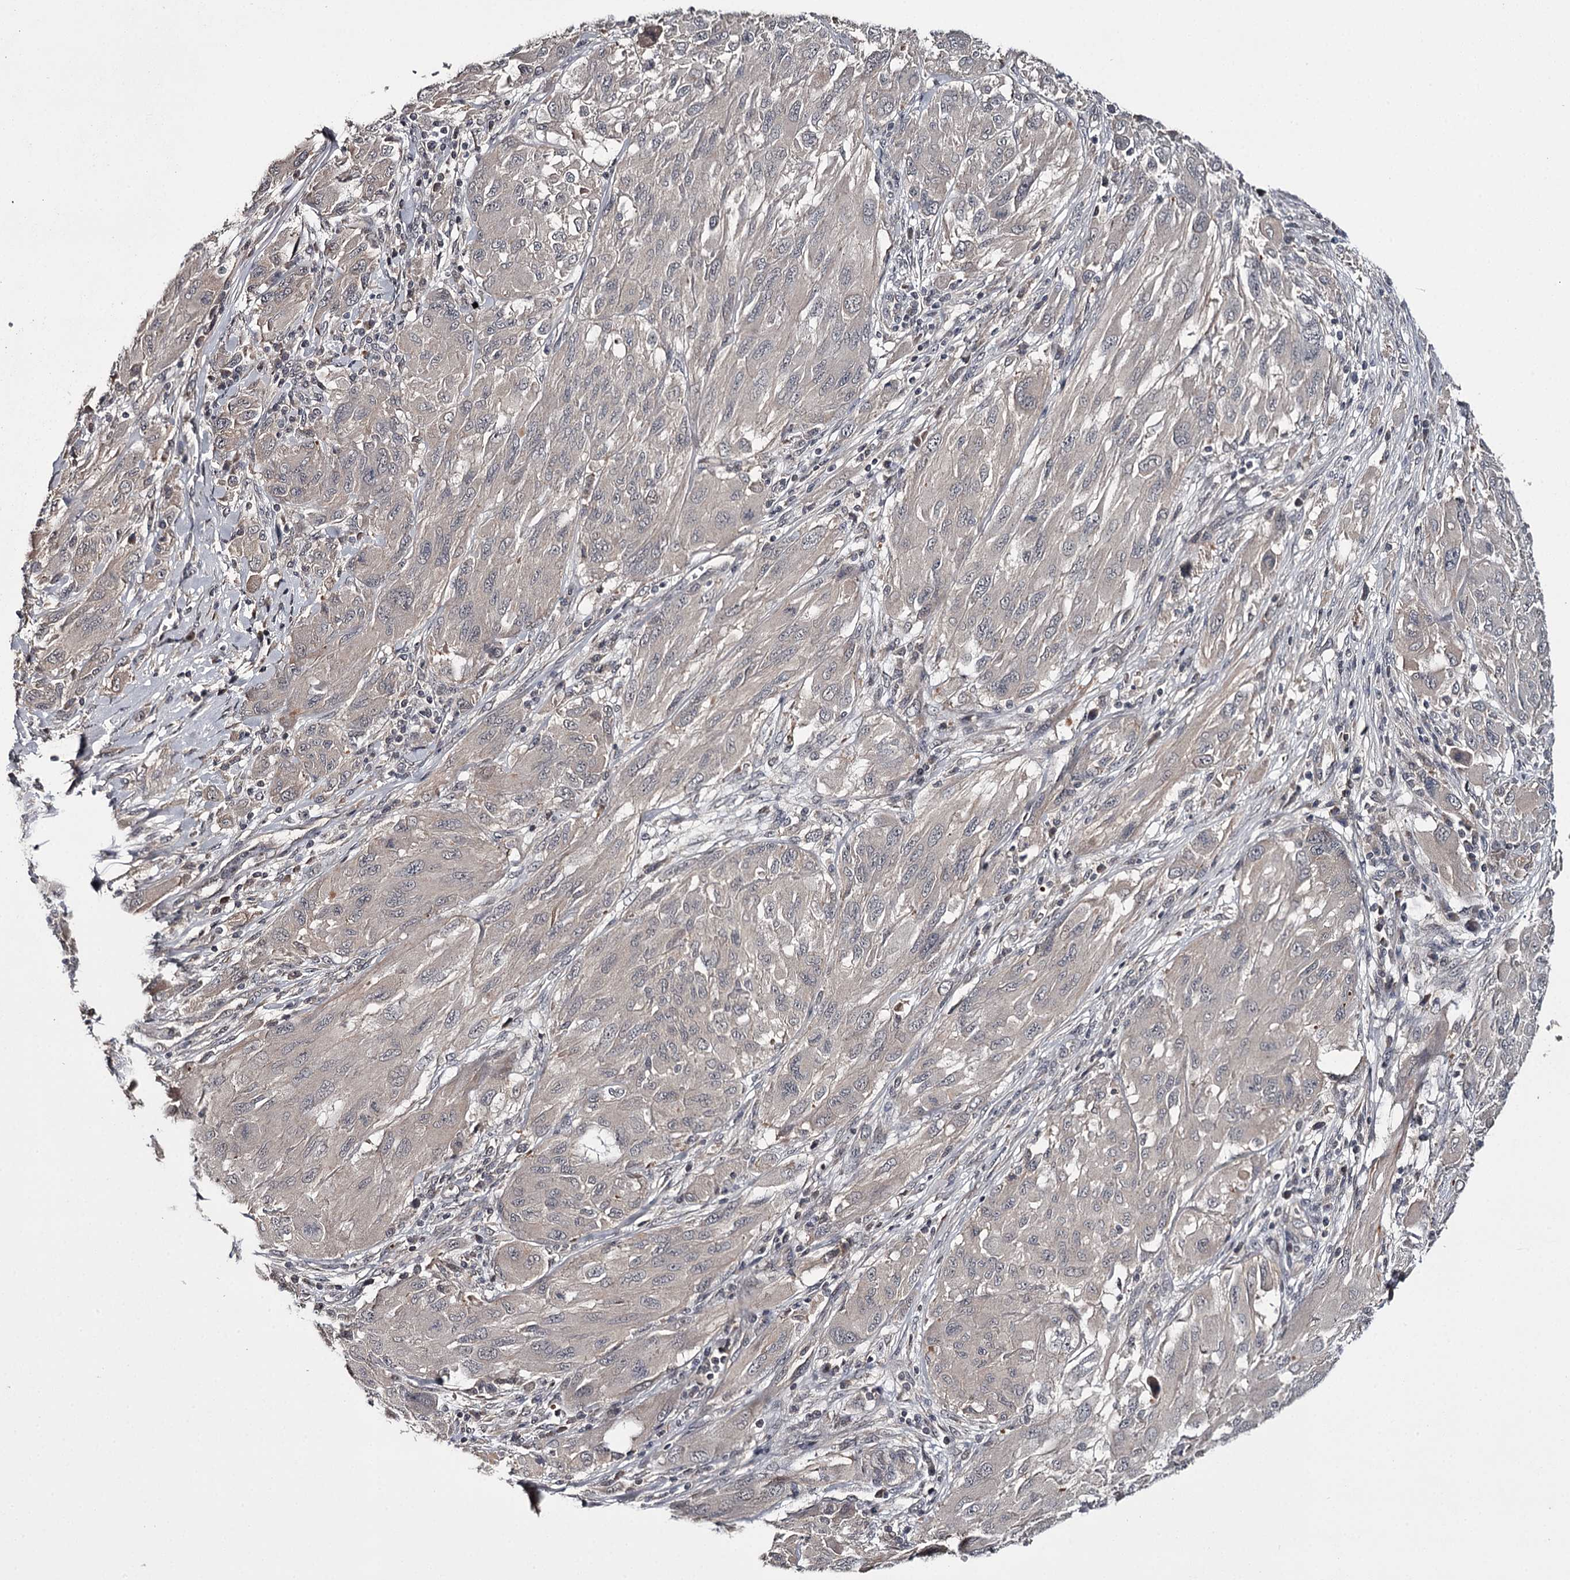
{"staining": {"intensity": "negative", "quantity": "none", "location": "none"}, "tissue": "melanoma", "cell_type": "Tumor cells", "image_type": "cancer", "snomed": [{"axis": "morphology", "description": "Malignant melanoma, NOS"}, {"axis": "topography", "description": "Skin"}], "caption": "Immunohistochemical staining of human malignant melanoma demonstrates no significant positivity in tumor cells.", "gene": "CWF19L2", "patient": {"sex": "female", "age": 91}}